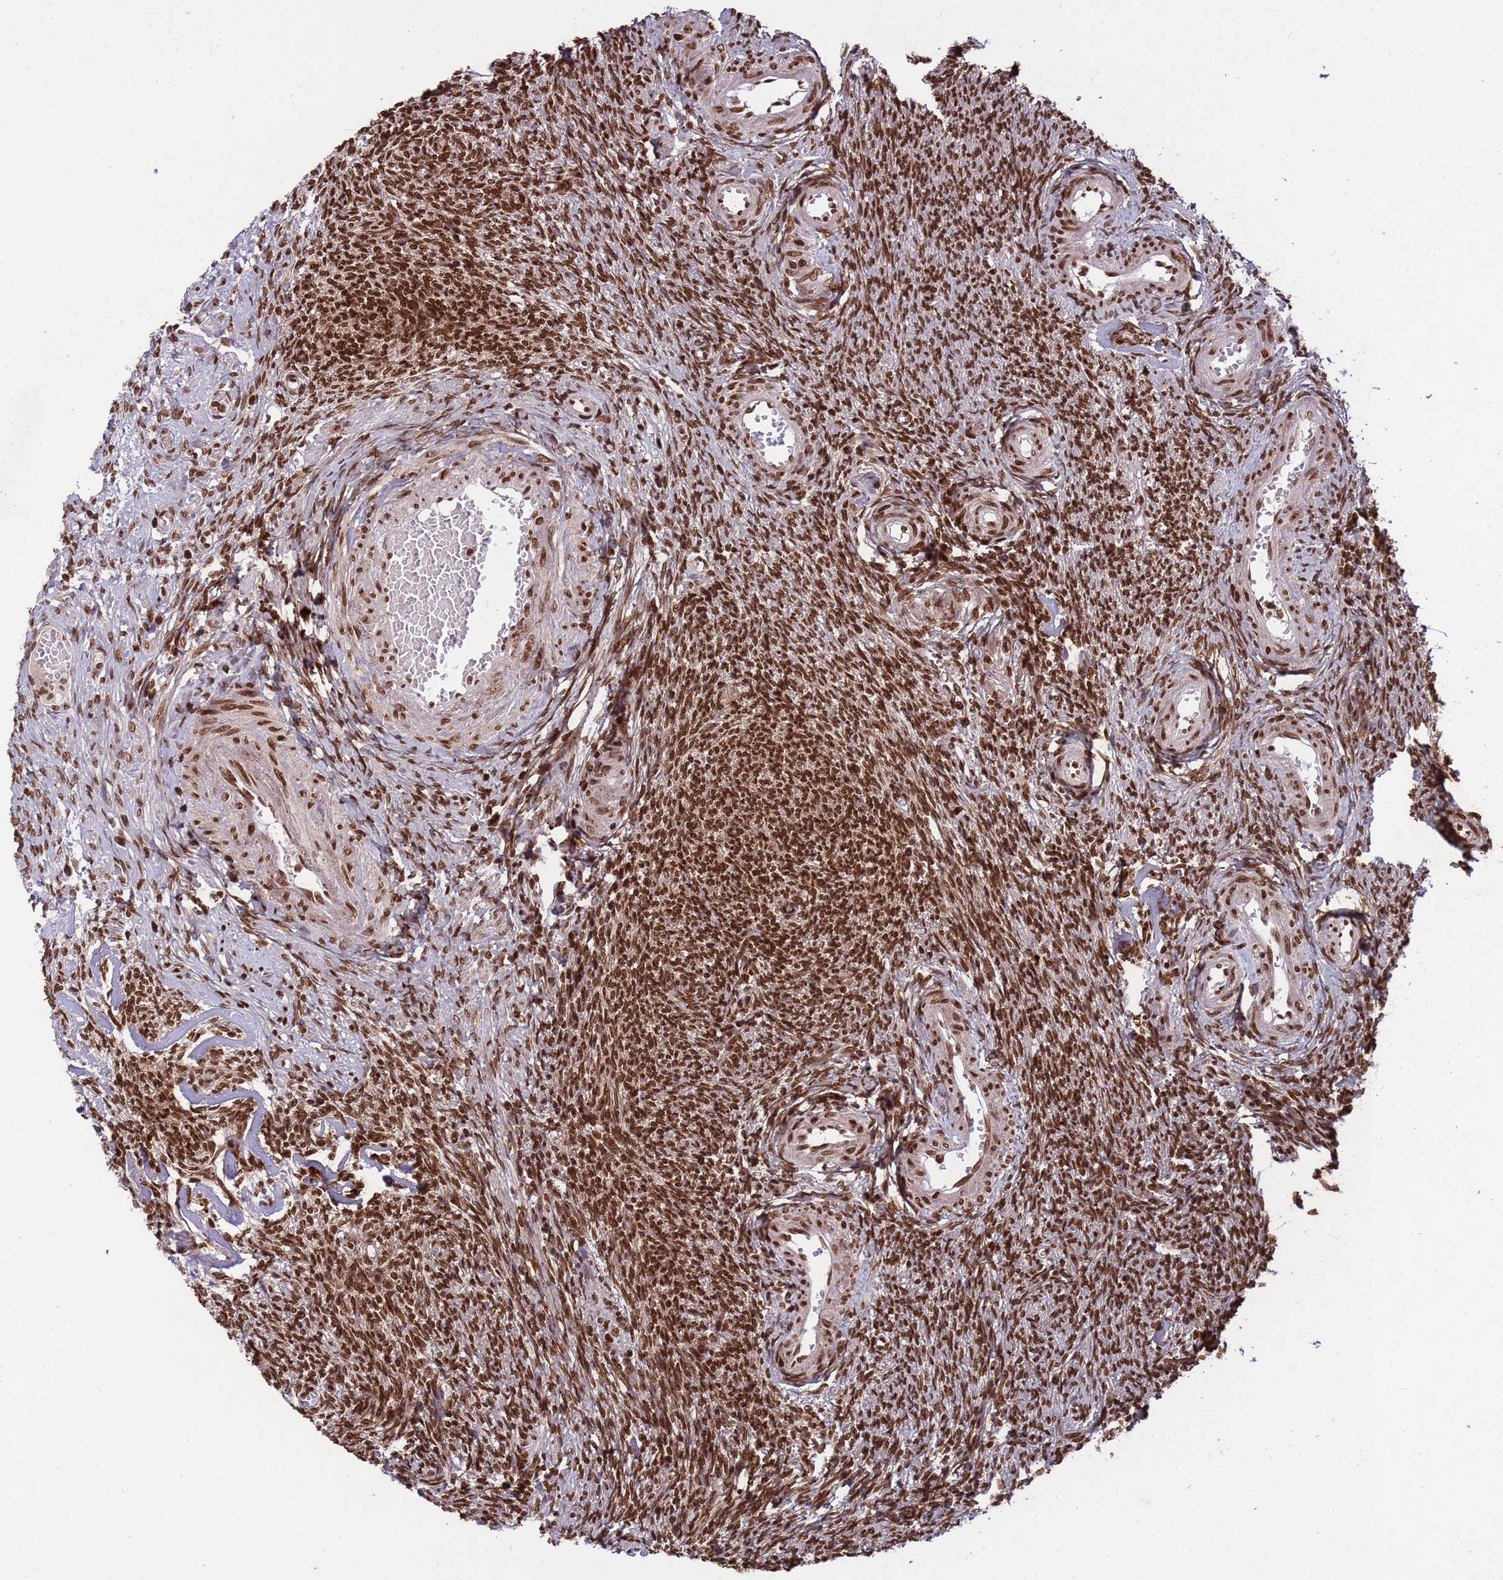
{"staining": {"intensity": "strong", "quantity": ">75%", "location": "nuclear"}, "tissue": "ovary", "cell_type": "Ovarian stroma cells", "image_type": "normal", "snomed": [{"axis": "morphology", "description": "Normal tissue, NOS"}, {"axis": "topography", "description": "Ovary"}], "caption": "A brown stain highlights strong nuclear staining of a protein in ovarian stroma cells of unremarkable ovary.", "gene": "H3", "patient": {"sex": "female", "age": 44}}